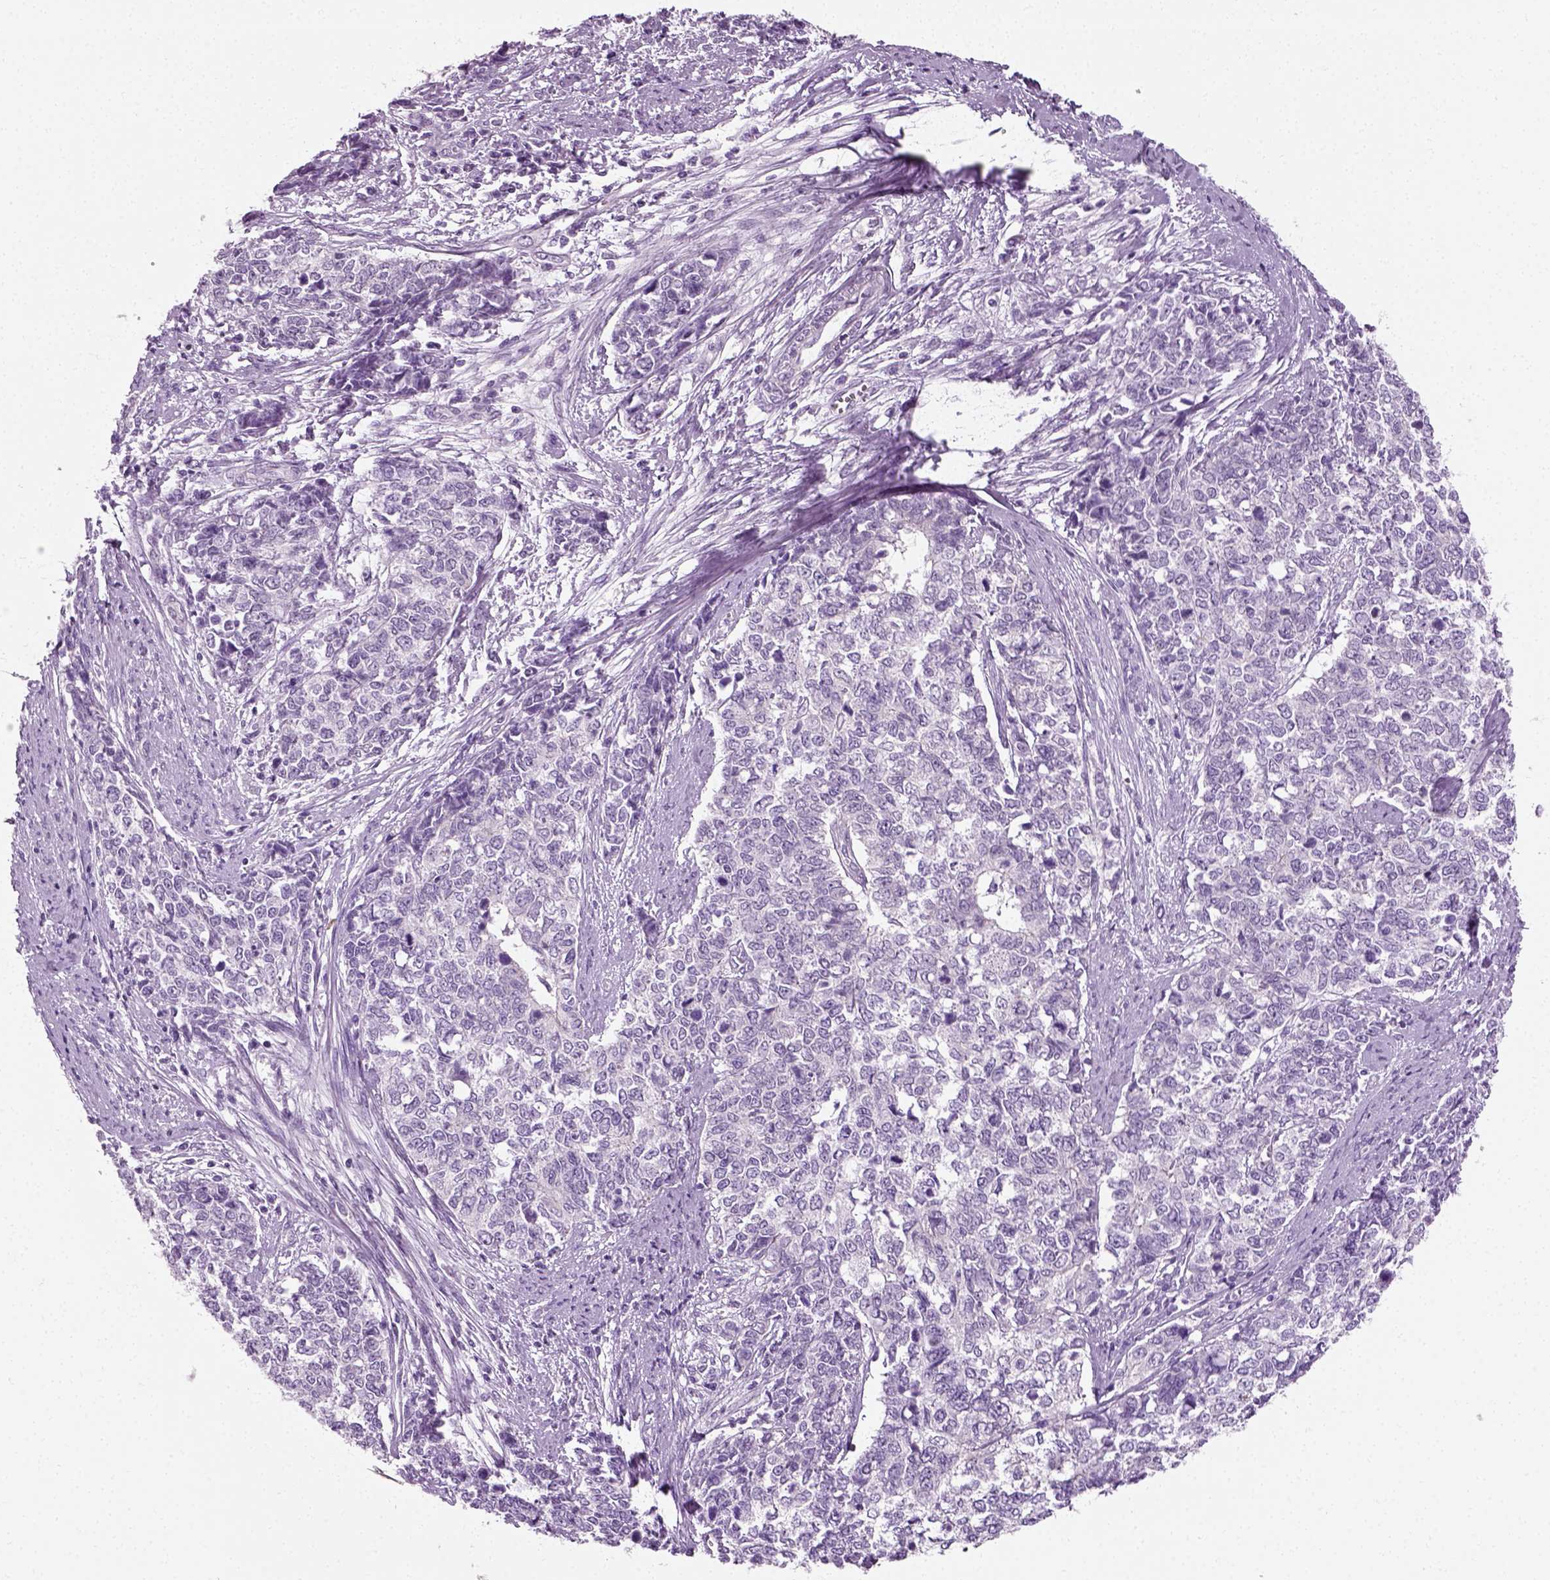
{"staining": {"intensity": "negative", "quantity": "none", "location": "none"}, "tissue": "cervical cancer", "cell_type": "Tumor cells", "image_type": "cancer", "snomed": [{"axis": "morphology", "description": "Adenocarcinoma, NOS"}, {"axis": "topography", "description": "Cervix"}], "caption": "Human adenocarcinoma (cervical) stained for a protein using IHC displays no expression in tumor cells.", "gene": "SPATA31E1", "patient": {"sex": "female", "age": 63}}